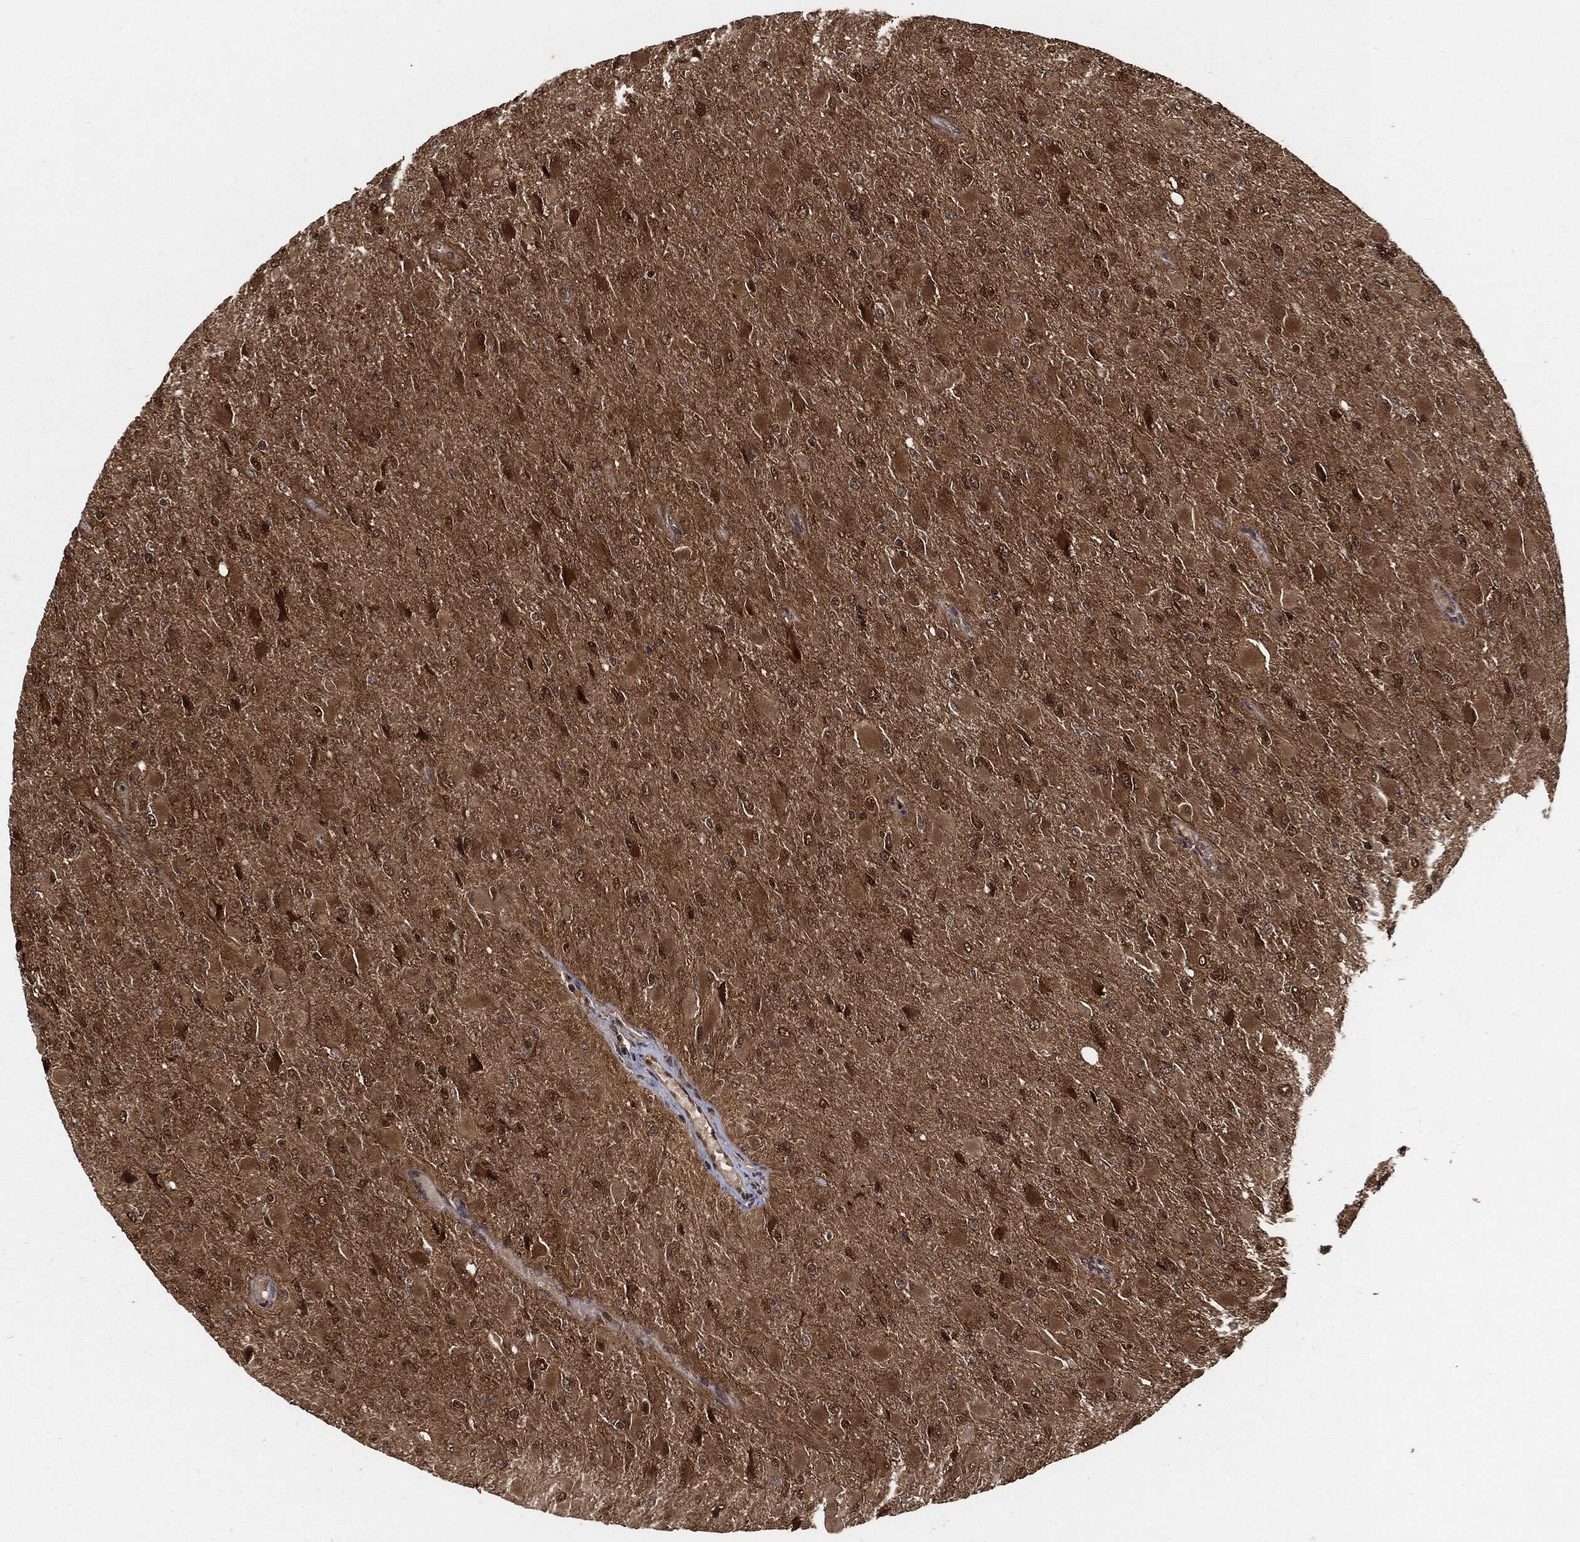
{"staining": {"intensity": "weak", "quantity": ">75%", "location": "cytoplasmic/membranous,nuclear"}, "tissue": "glioma", "cell_type": "Tumor cells", "image_type": "cancer", "snomed": [{"axis": "morphology", "description": "Glioma, malignant, High grade"}, {"axis": "topography", "description": "Cerebral cortex"}], "caption": "This micrograph exhibits glioma stained with immunohistochemistry (IHC) to label a protein in brown. The cytoplasmic/membranous and nuclear of tumor cells show weak positivity for the protein. Nuclei are counter-stained blue.", "gene": "CUTA", "patient": {"sex": "female", "age": 36}}